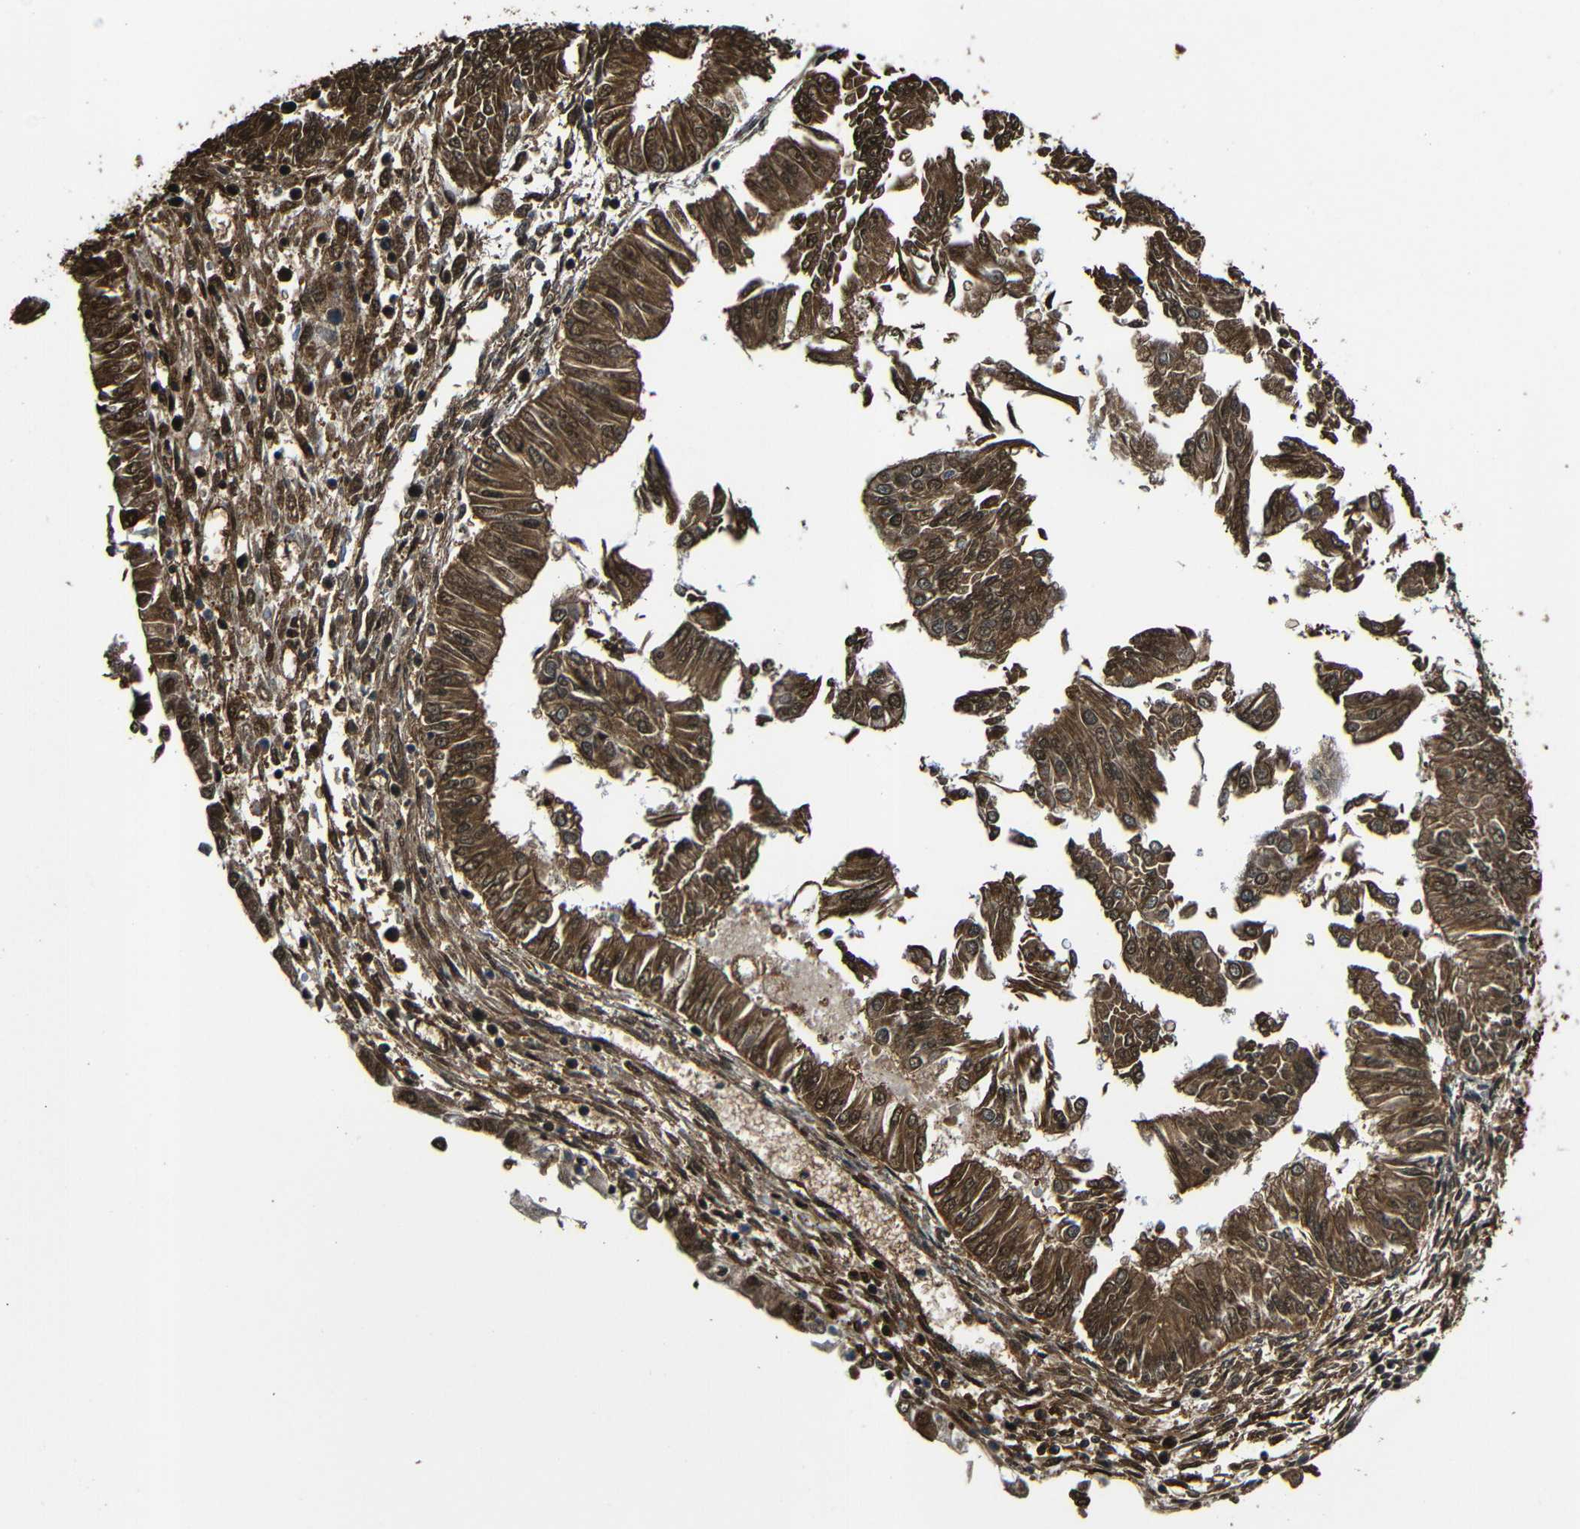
{"staining": {"intensity": "strong", "quantity": ">75%", "location": "cytoplasmic/membranous,nuclear"}, "tissue": "endometrial cancer", "cell_type": "Tumor cells", "image_type": "cancer", "snomed": [{"axis": "morphology", "description": "Adenocarcinoma, NOS"}, {"axis": "topography", "description": "Endometrium"}], "caption": "Protein staining by immunohistochemistry (IHC) demonstrates strong cytoplasmic/membranous and nuclear staining in approximately >75% of tumor cells in endometrial cancer. (DAB = brown stain, brightfield microscopy at high magnification).", "gene": "VCP", "patient": {"sex": "female", "age": 53}}